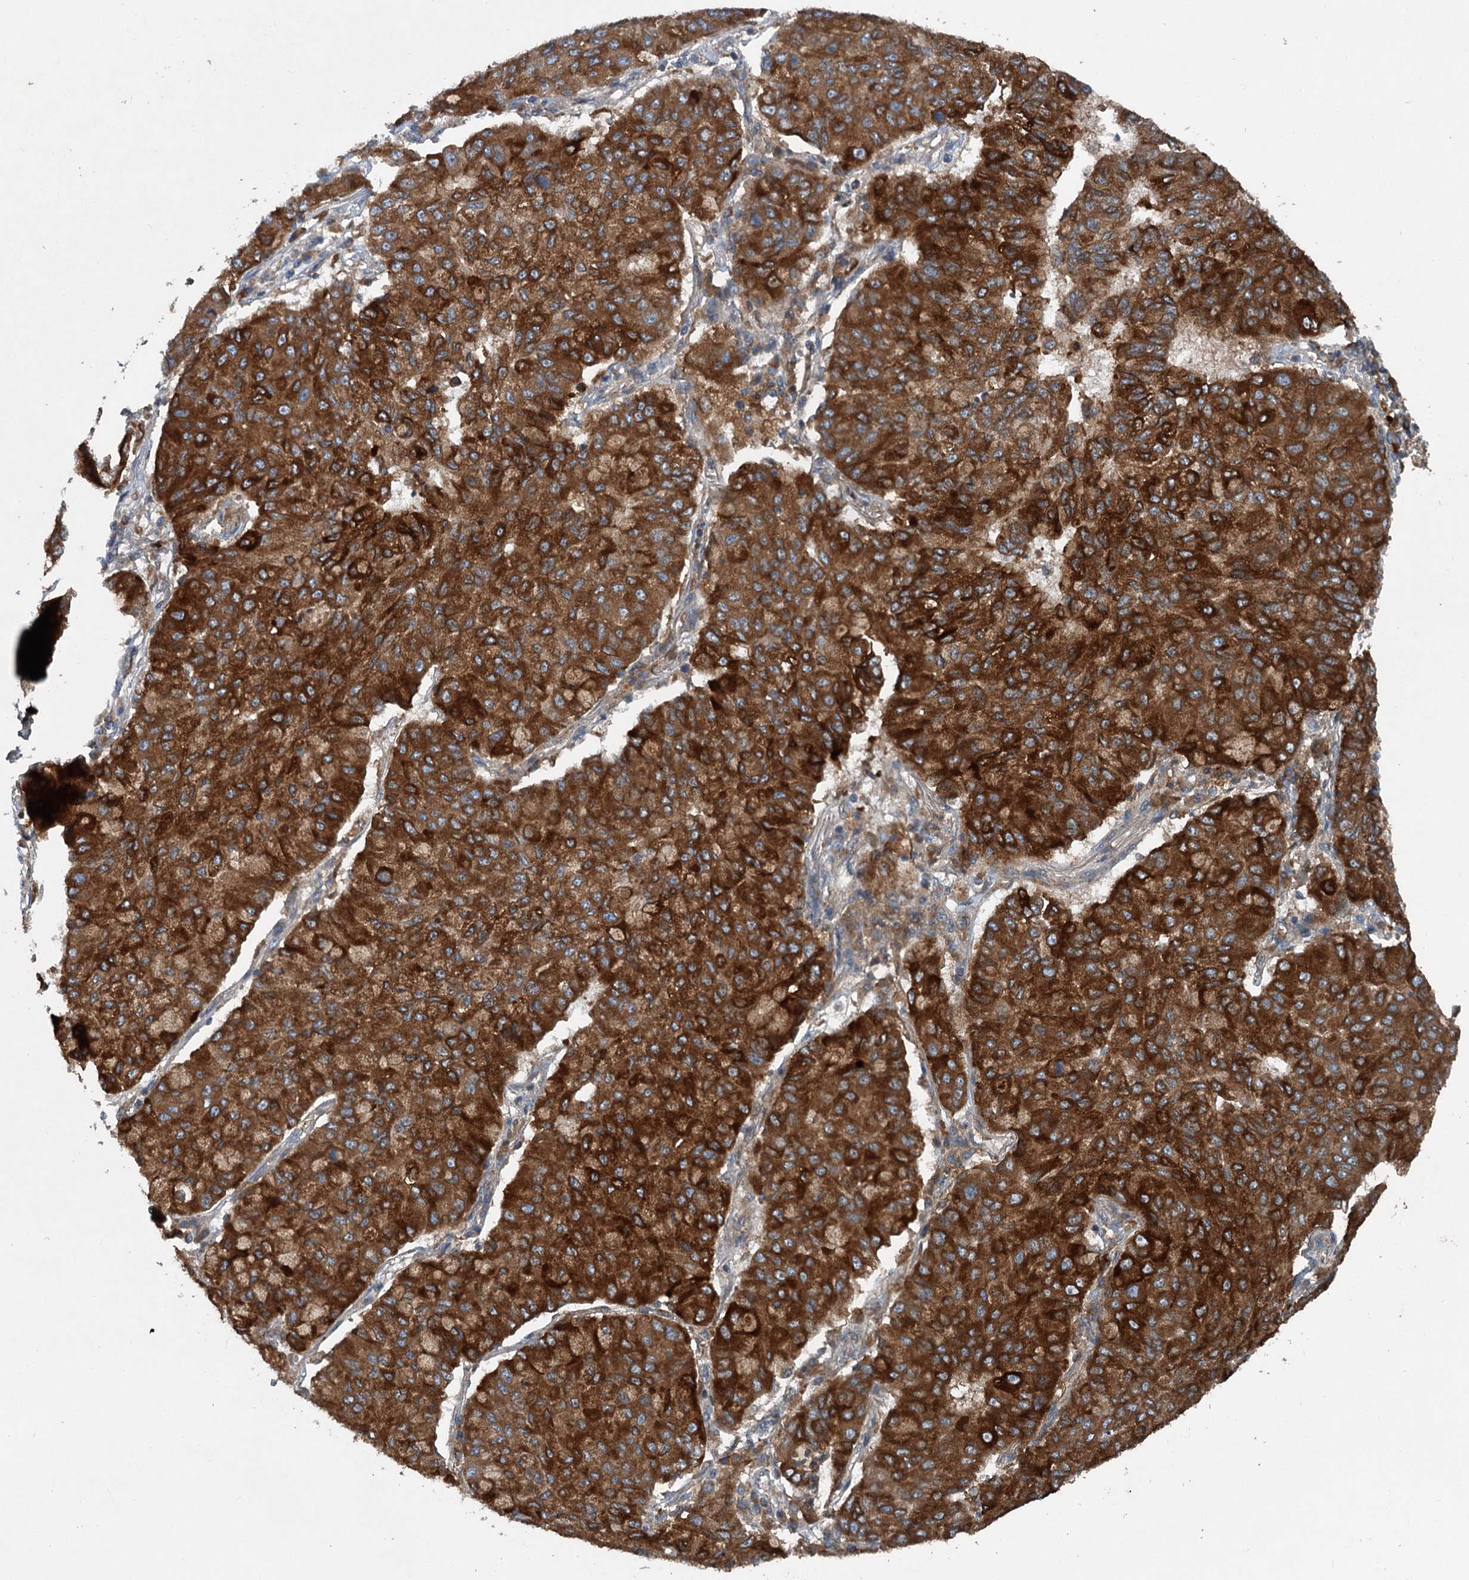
{"staining": {"intensity": "strong", "quantity": ">75%", "location": "cytoplasmic/membranous"}, "tissue": "lung cancer", "cell_type": "Tumor cells", "image_type": "cancer", "snomed": [{"axis": "morphology", "description": "Squamous cell carcinoma, NOS"}, {"axis": "topography", "description": "Lung"}], "caption": "Immunohistochemical staining of human lung cancer (squamous cell carcinoma) demonstrates high levels of strong cytoplasmic/membranous expression in approximately >75% of tumor cells.", "gene": "TAPBPL", "patient": {"sex": "male", "age": 74}}